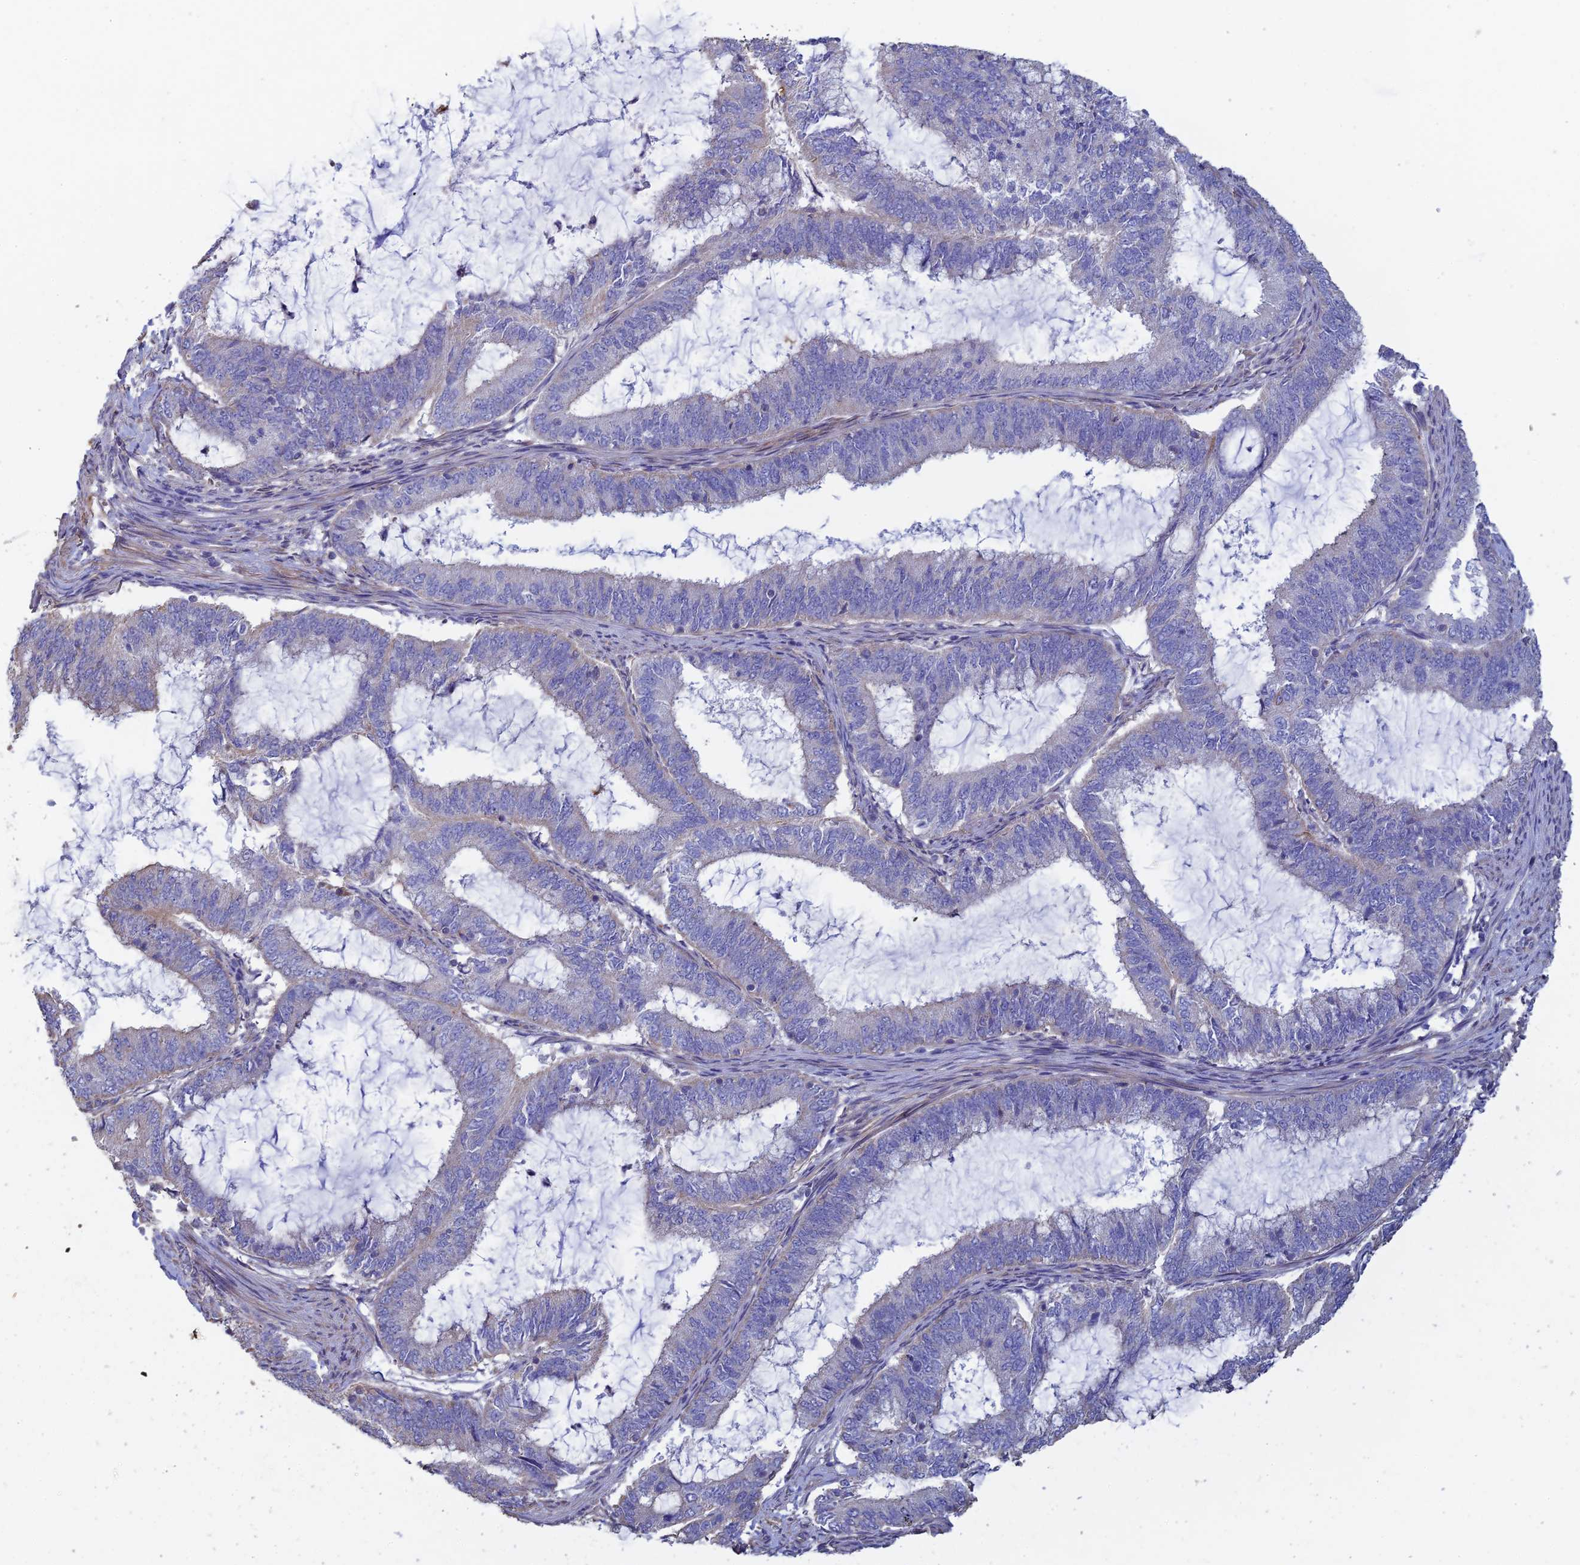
{"staining": {"intensity": "negative", "quantity": "none", "location": "none"}, "tissue": "endometrial cancer", "cell_type": "Tumor cells", "image_type": "cancer", "snomed": [{"axis": "morphology", "description": "Adenocarcinoma, NOS"}, {"axis": "topography", "description": "Endometrium"}], "caption": "Endometrial adenocarcinoma was stained to show a protein in brown. There is no significant positivity in tumor cells. (Brightfield microscopy of DAB IHC at high magnification).", "gene": "PCDHA5", "patient": {"sex": "female", "age": 51}}